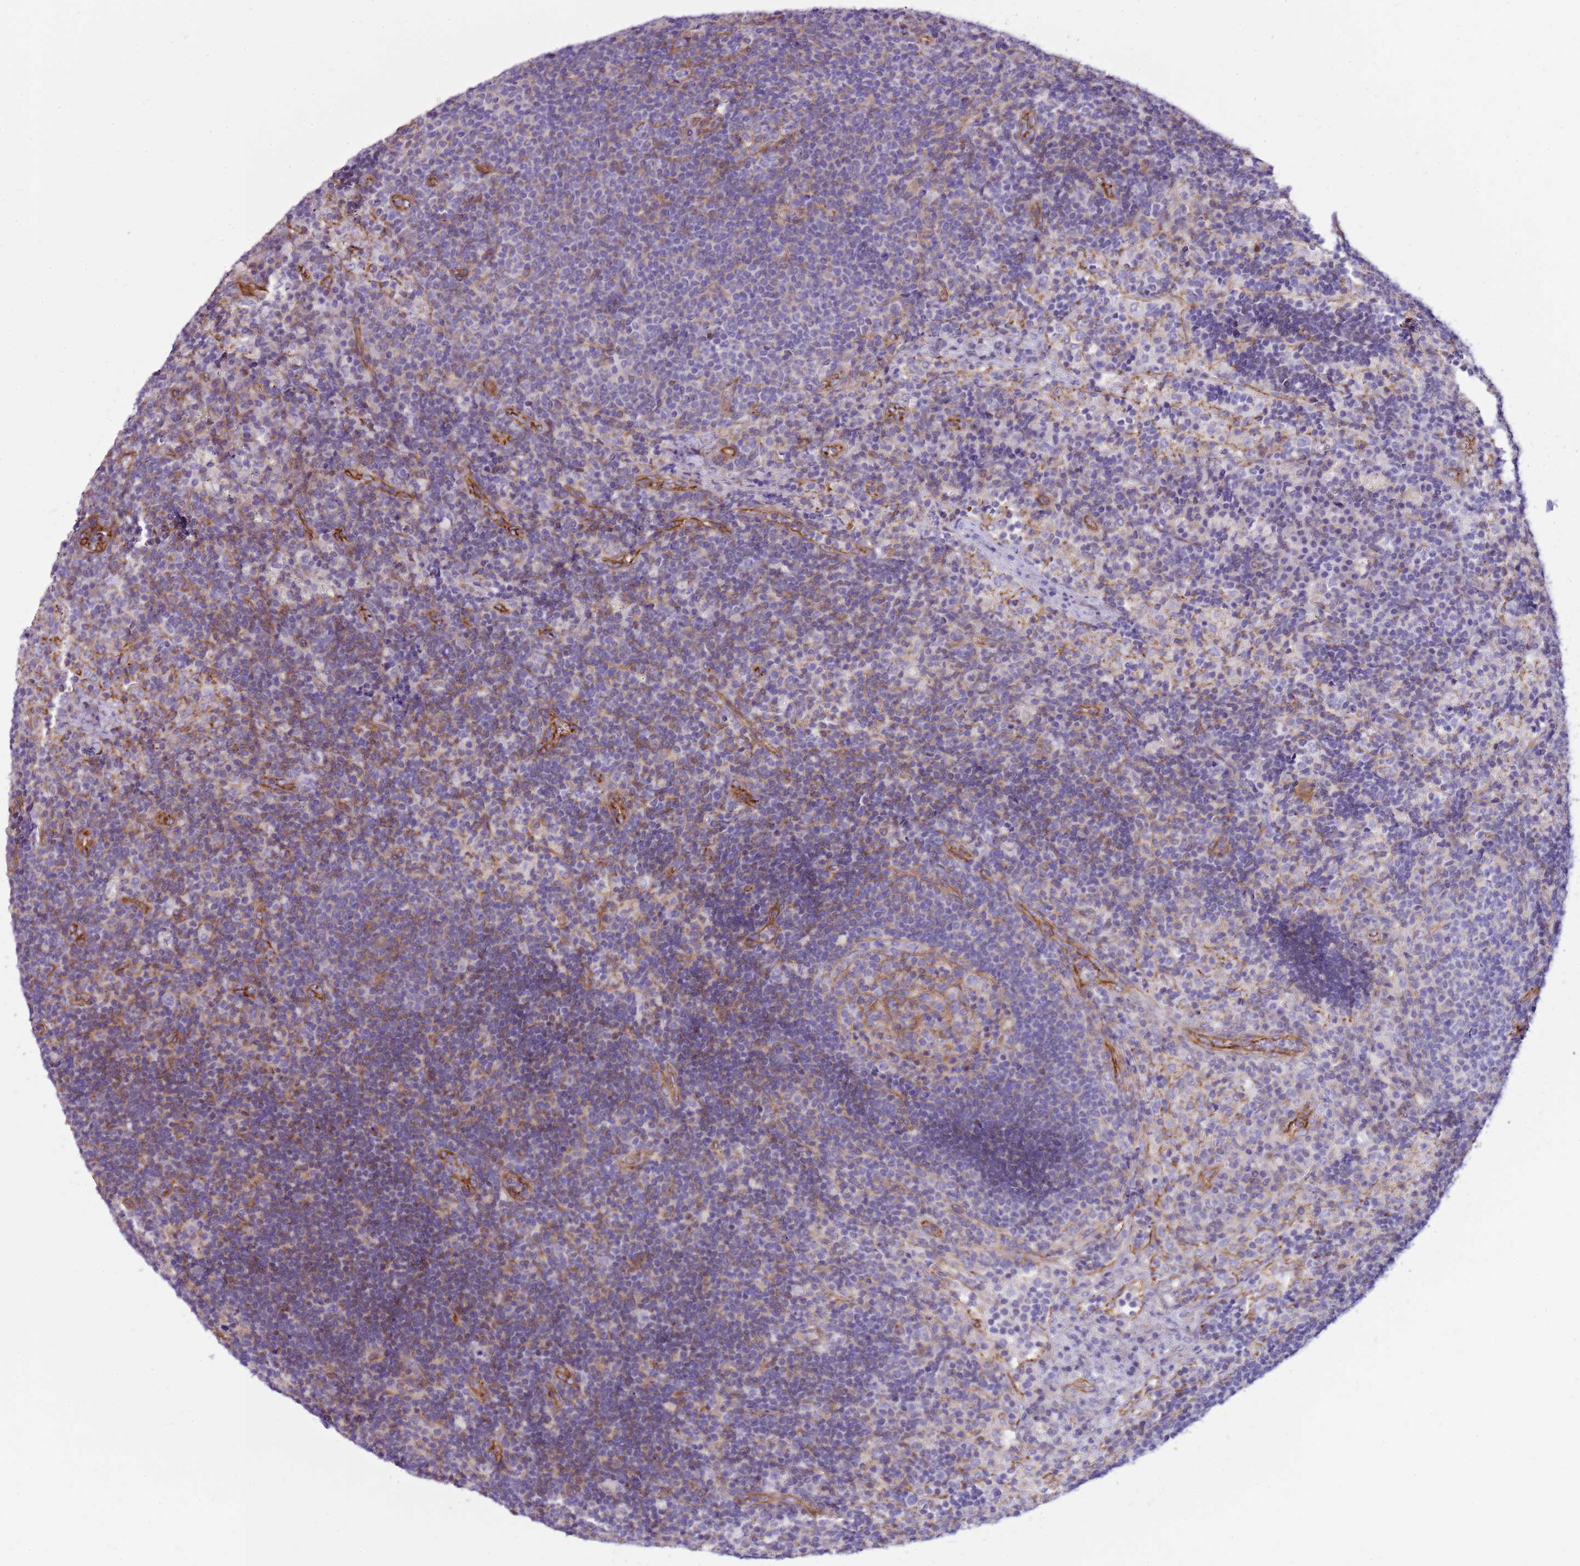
{"staining": {"intensity": "negative", "quantity": "none", "location": "none"}, "tissue": "lymph node", "cell_type": "Germinal center cells", "image_type": "normal", "snomed": [{"axis": "morphology", "description": "Normal tissue, NOS"}, {"axis": "topography", "description": "Lymph node"}], "caption": "Germinal center cells are negative for protein expression in normal human lymph node. Nuclei are stained in blue.", "gene": "GFRAL", "patient": {"sex": "female", "age": 70}}